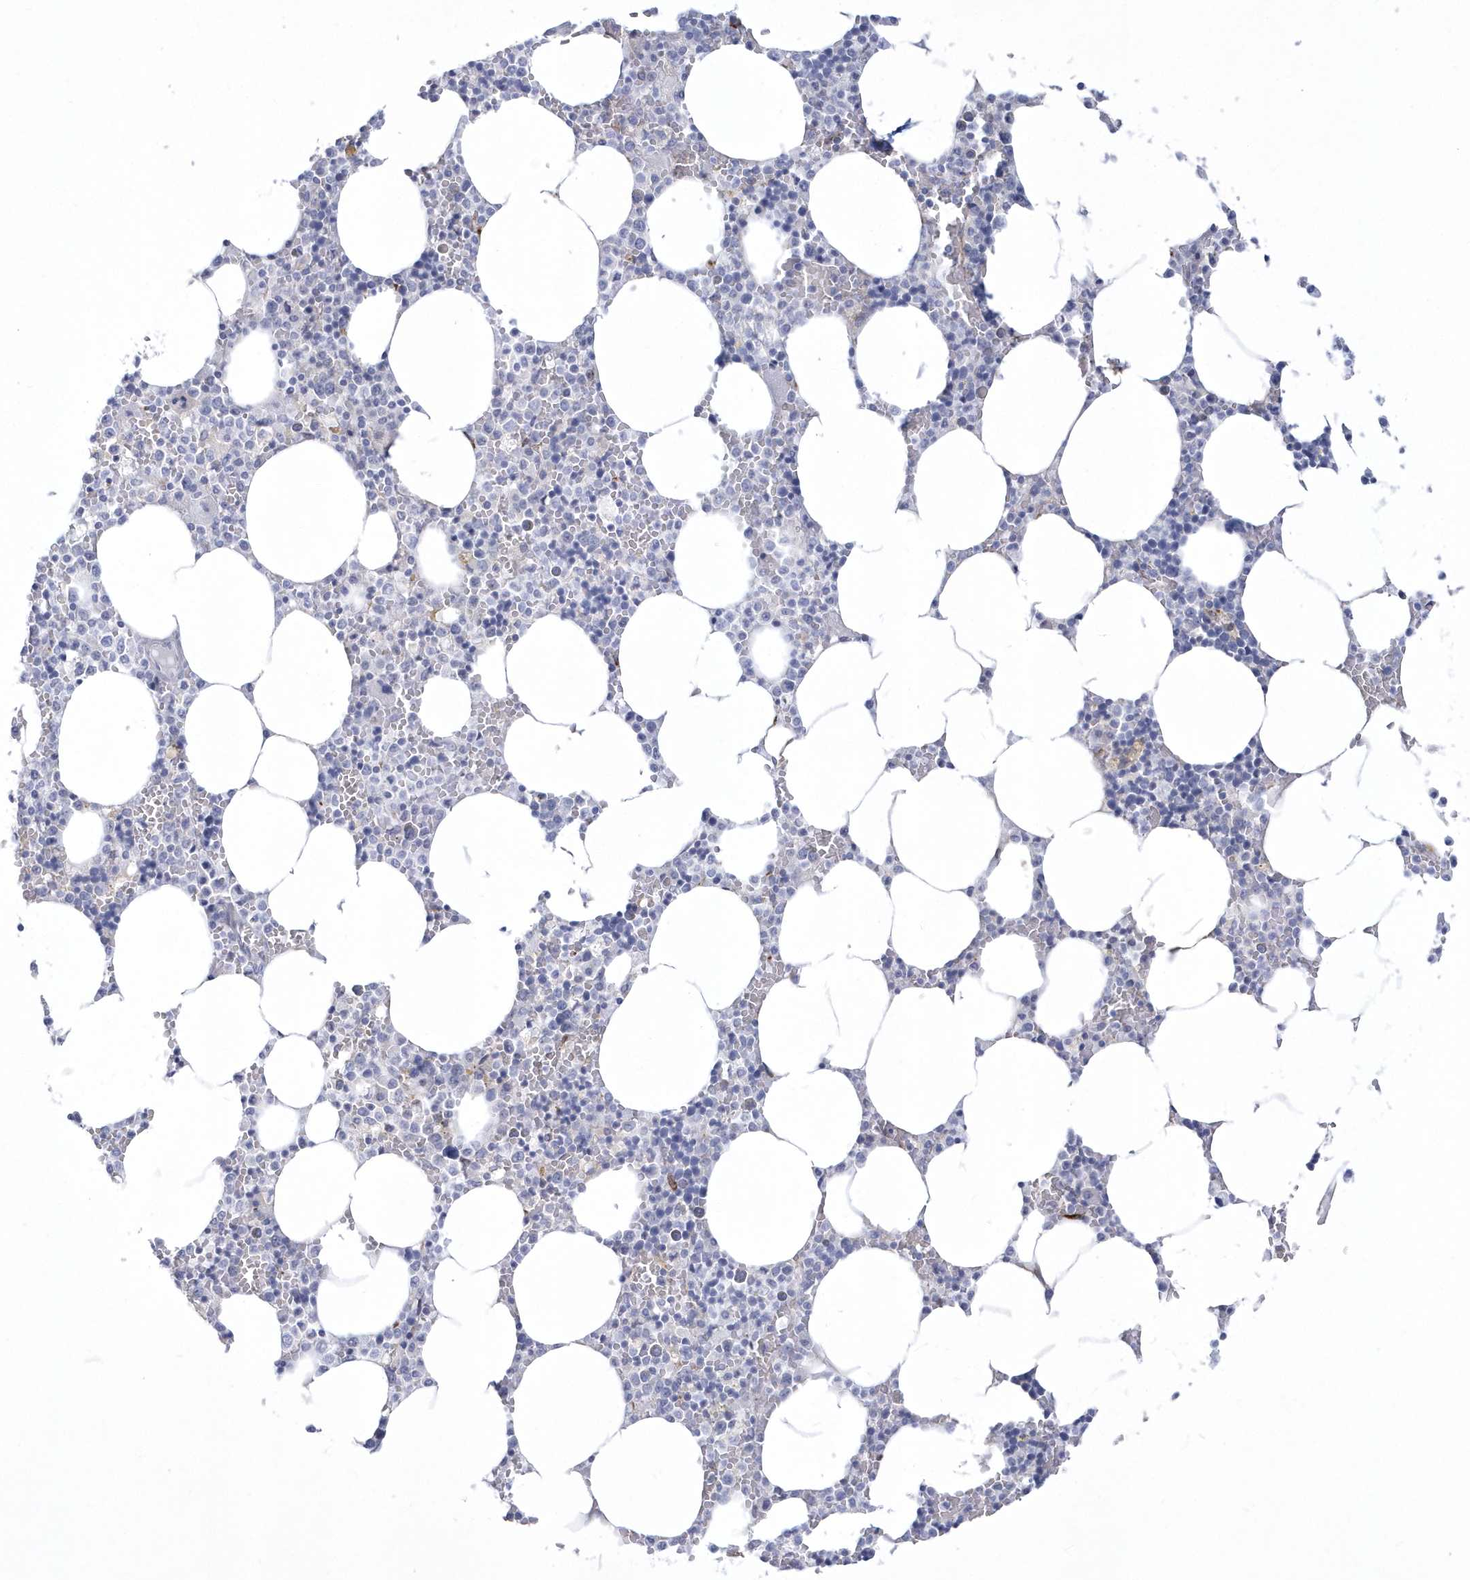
{"staining": {"intensity": "negative", "quantity": "none", "location": "none"}, "tissue": "bone marrow", "cell_type": "Hematopoietic cells", "image_type": "normal", "snomed": [{"axis": "morphology", "description": "Normal tissue, NOS"}, {"axis": "topography", "description": "Bone marrow"}], "caption": "This image is of unremarkable bone marrow stained with immunohistochemistry (IHC) to label a protein in brown with the nuclei are counter-stained blue. There is no staining in hematopoietic cells.", "gene": "WDR27", "patient": {"sex": "male", "age": 70}}